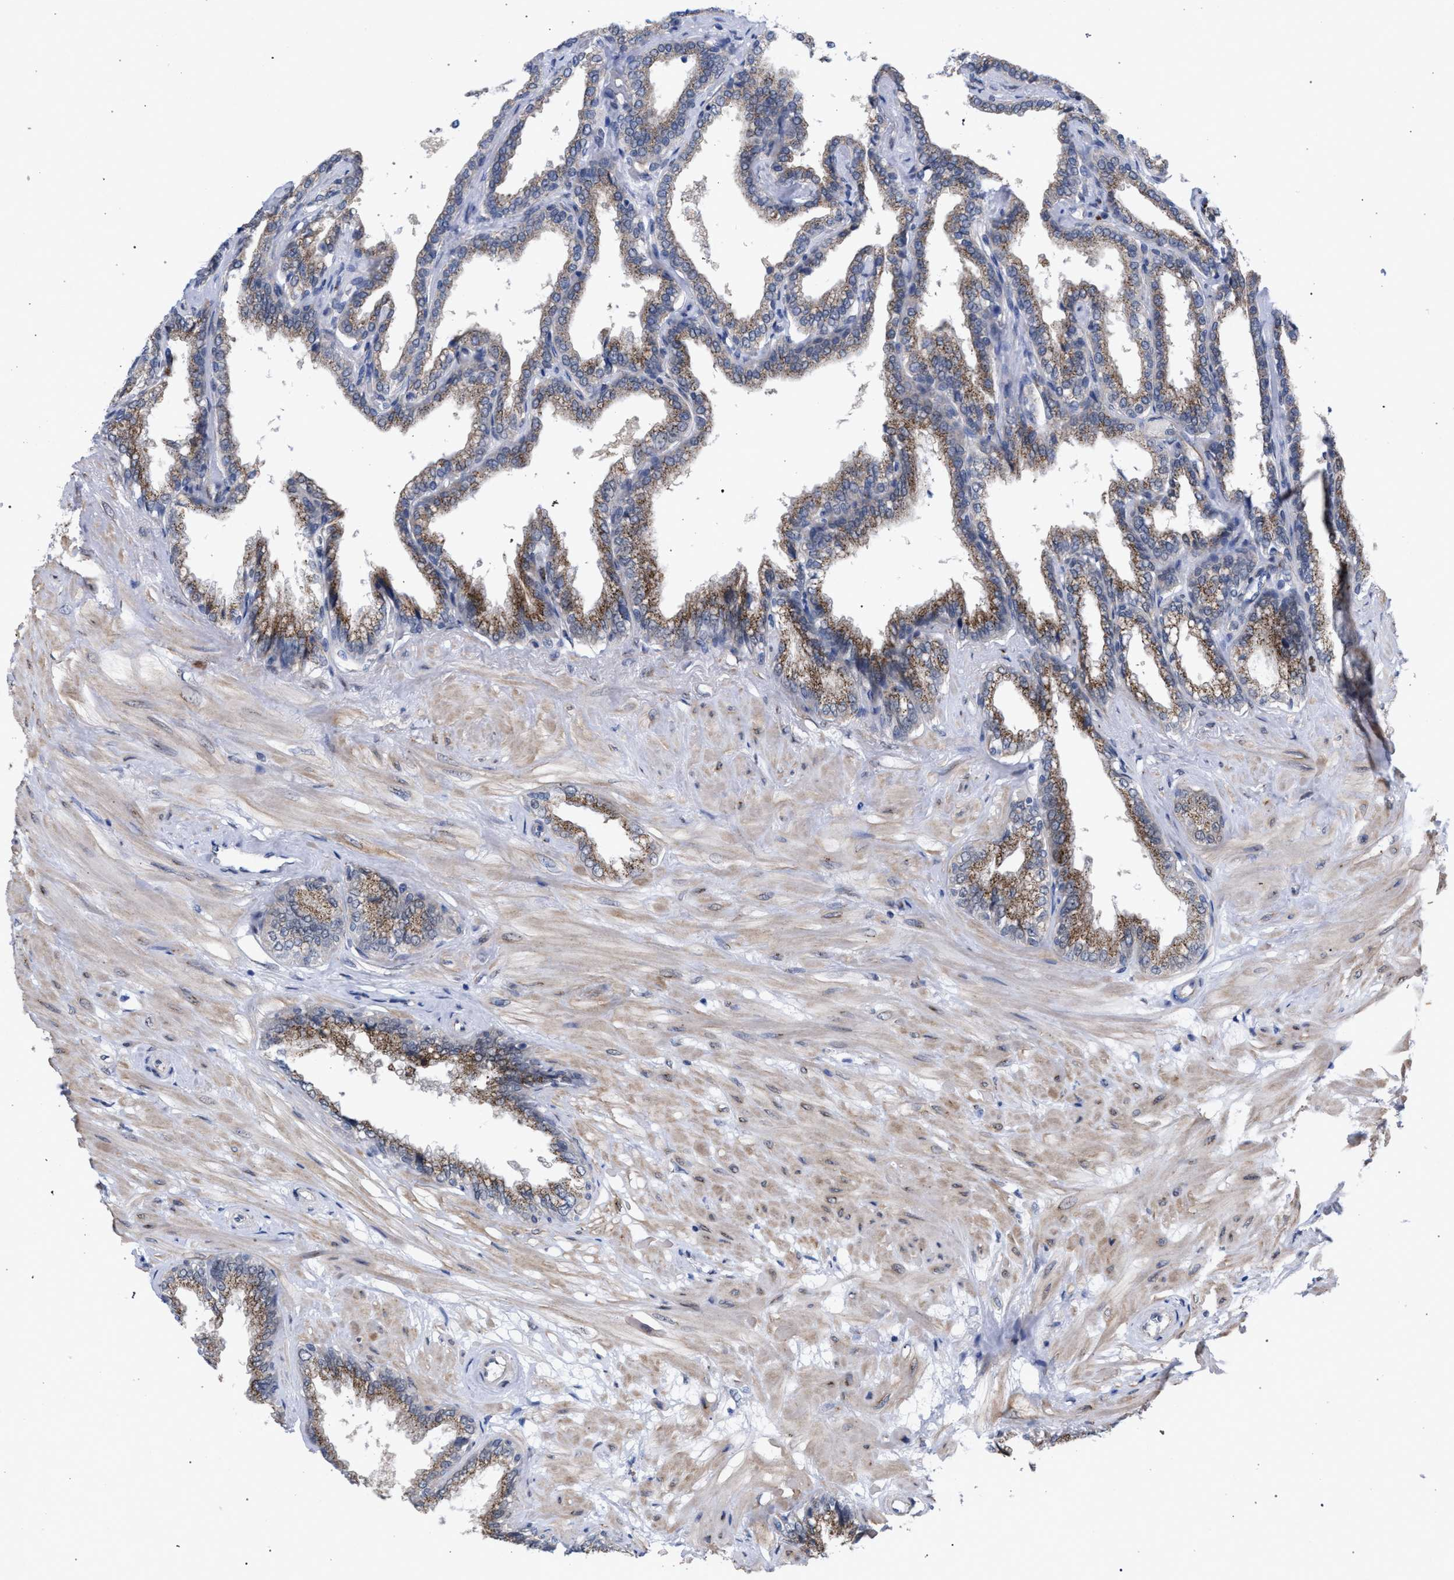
{"staining": {"intensity": "moderate", "quantity": "25%-75%", "location": "cytoplasmic/membranous"}, "tissue": "seminal vesicle", "cell_type": "Glandular cells", "image_type": "normal", "snomed": [{"axis": "morphology", "description": "Normal tissue, NOS"}, {"axis": "topography", "description": "Seminal veicle"}], "caption": "Unremarkable seminal vesicle demonstrates moderate cytoplasmic/membranous expression in approximately 25%-75% of glandular cells, visualized by immunohistochemistry.", "gene": "GOLGA2", "patient": {"sex": "male", "age": 46}}